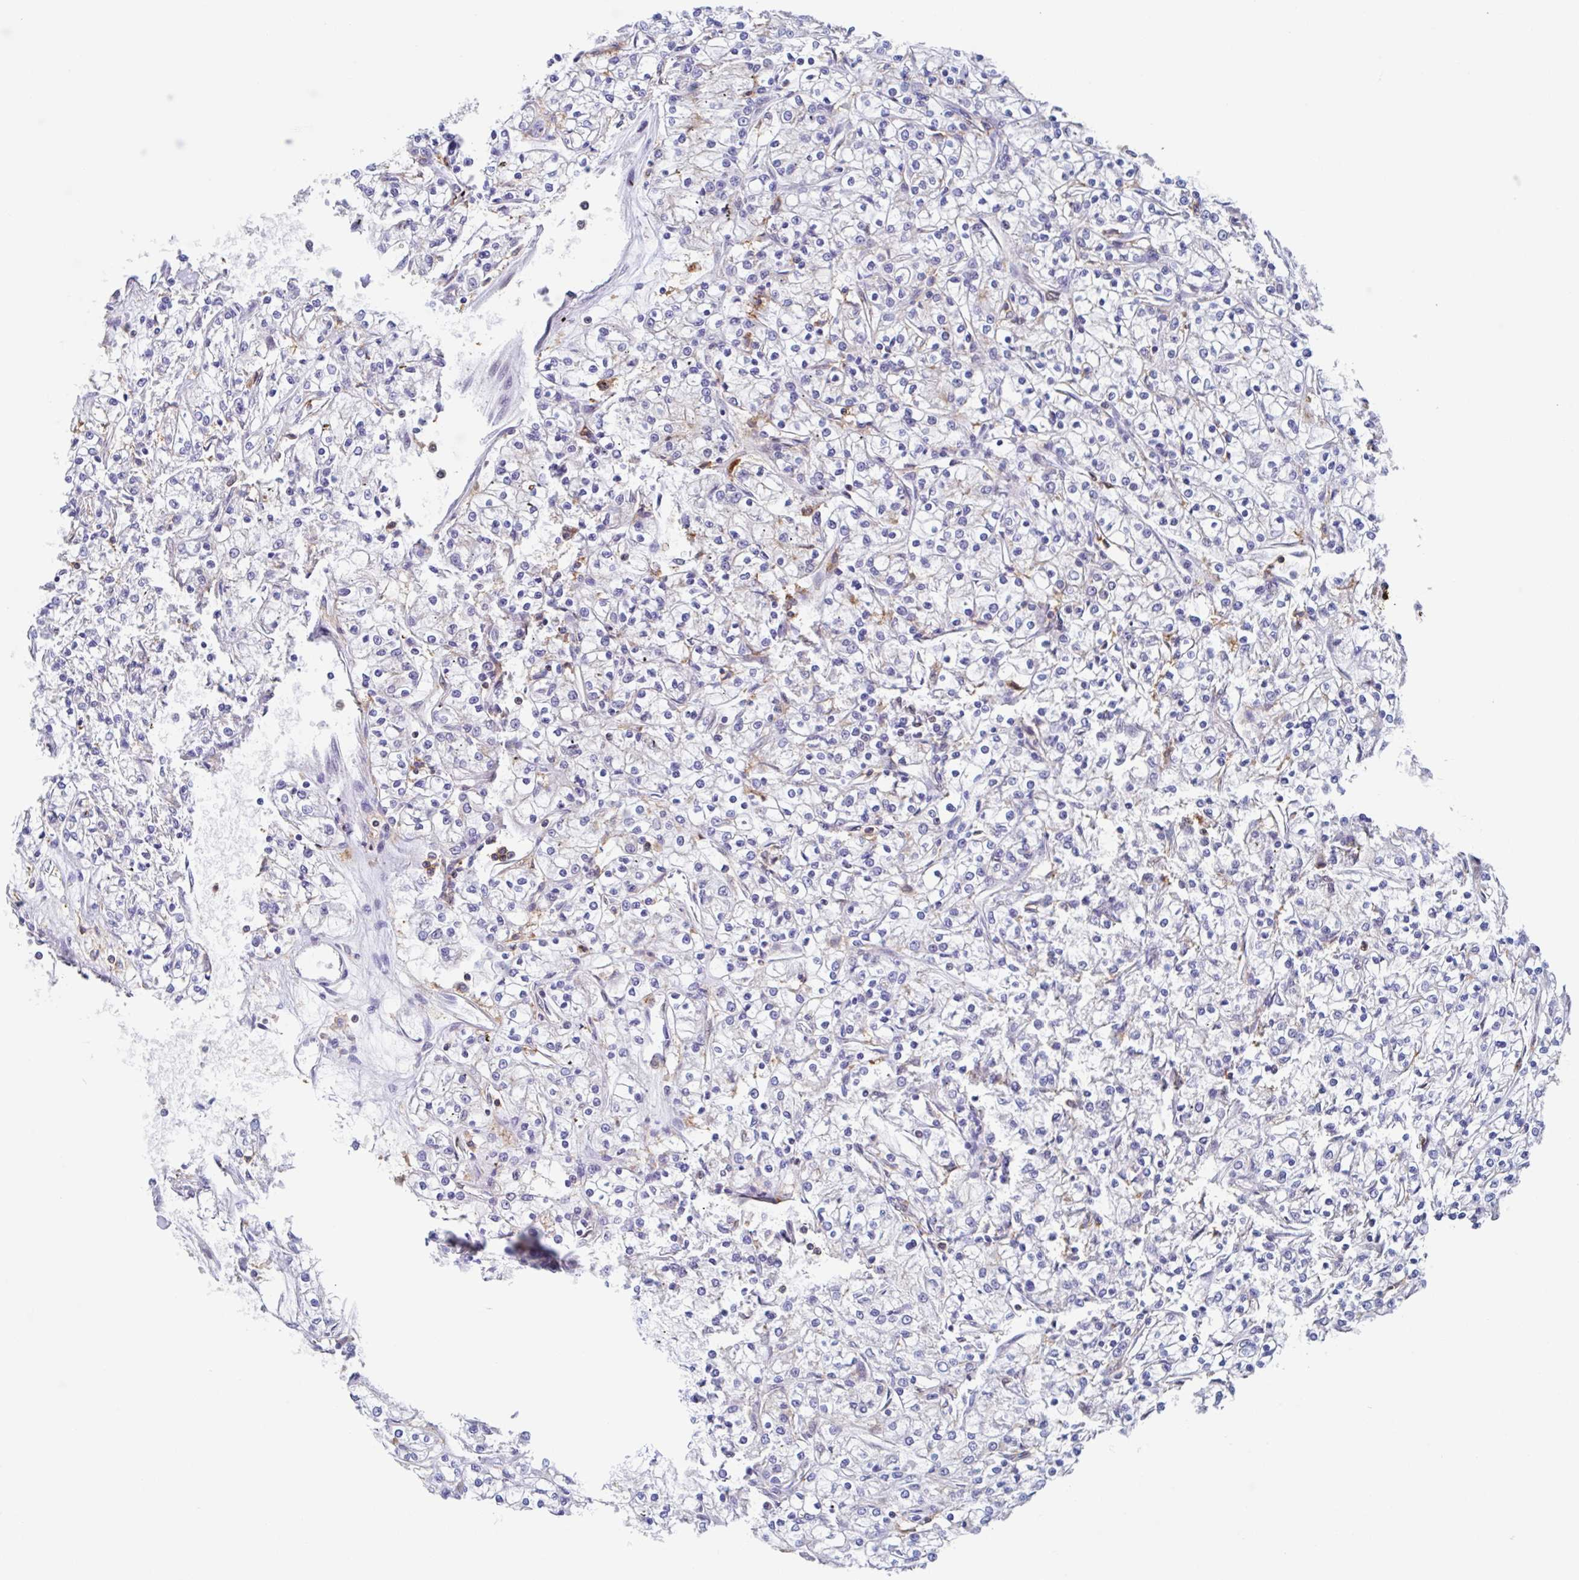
{"staining": {"intensity": "negative", "quantity": "none", "location": "none"}, "tissue": "renal cancer", "cell_type": "Tumor cells", "image_type": "cancer", "snomed": [{"axis": "morphology", "description": "Adenocarcinoma, NOS"}, {"axis": "topography", "description": "Kidney"}], "caption": "This is an IHC photomicrograph of human adenocarcinoma (renal). There is no staining in tumor cells.", "gene": "FCGR3A", "patient": {"sex": "female", "age": 59}}